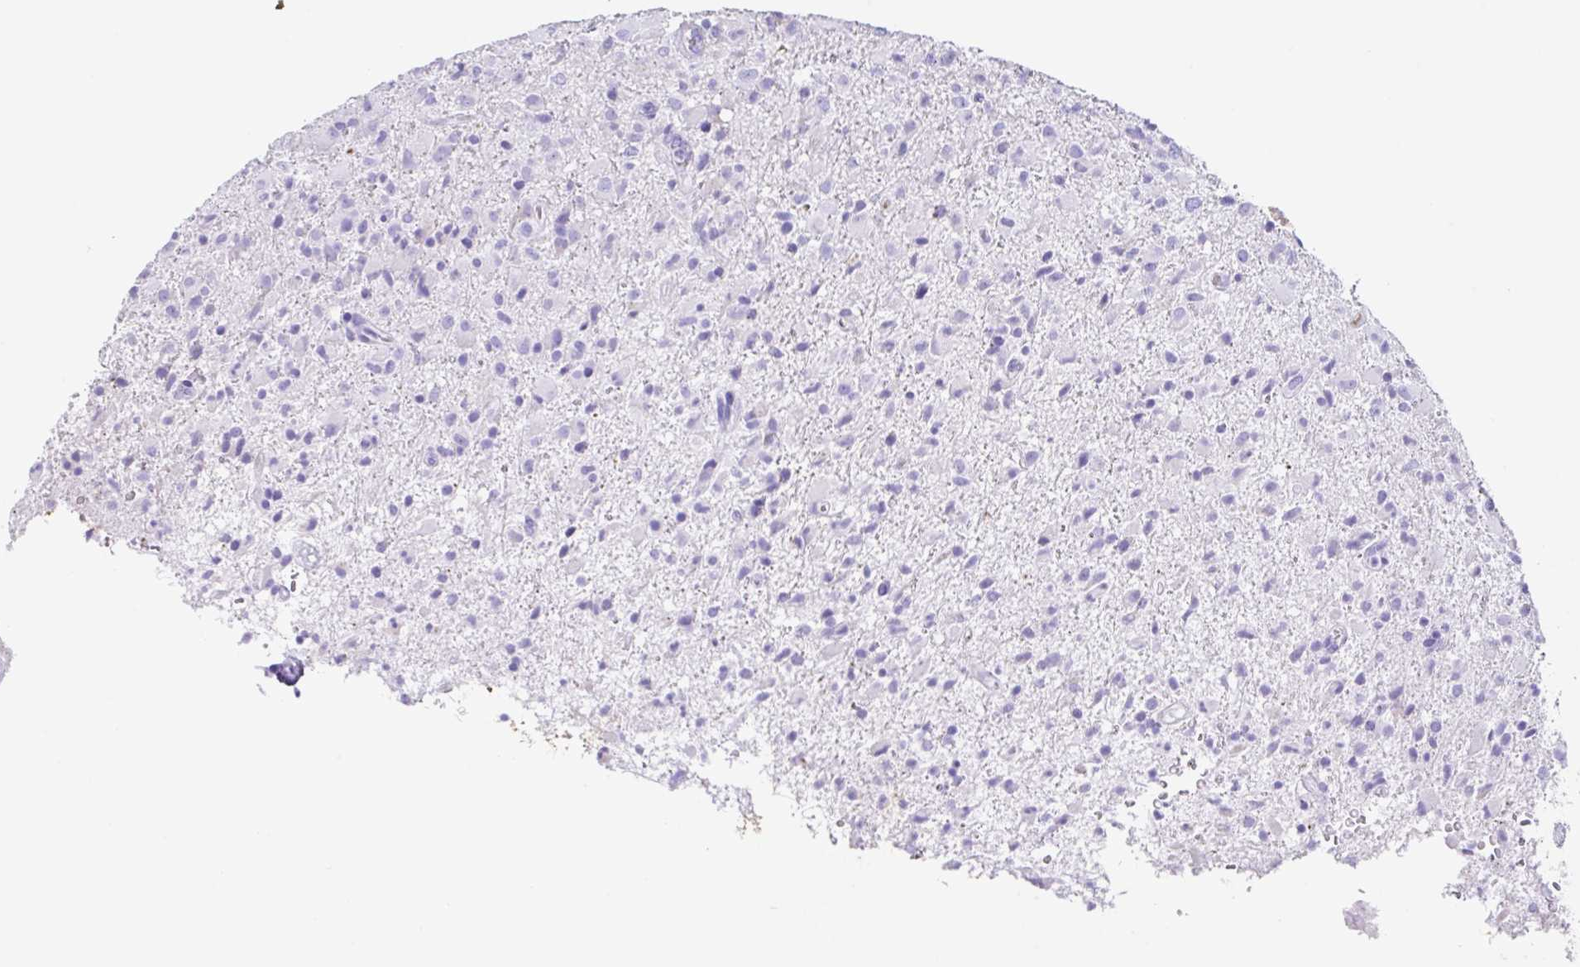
{"staining": {"intensity": "negative", "quantity": "none", "location": "none"}, "tissue": "glioma", "cell_type": "Tumor cells", "image_type": "cancer", "snomed": [{"axis": "morphology", "description": "Glioma, malignant, Low grade"}, {"axis": "topography", "description": "Brain"}], "caption": "Immunohistochemical staining of human low-grade glioma (malignant) demonstrates no significant staining in tumor cells.", "gene": "HOXC12", "patient": {"sex": "male", "age": 65}}